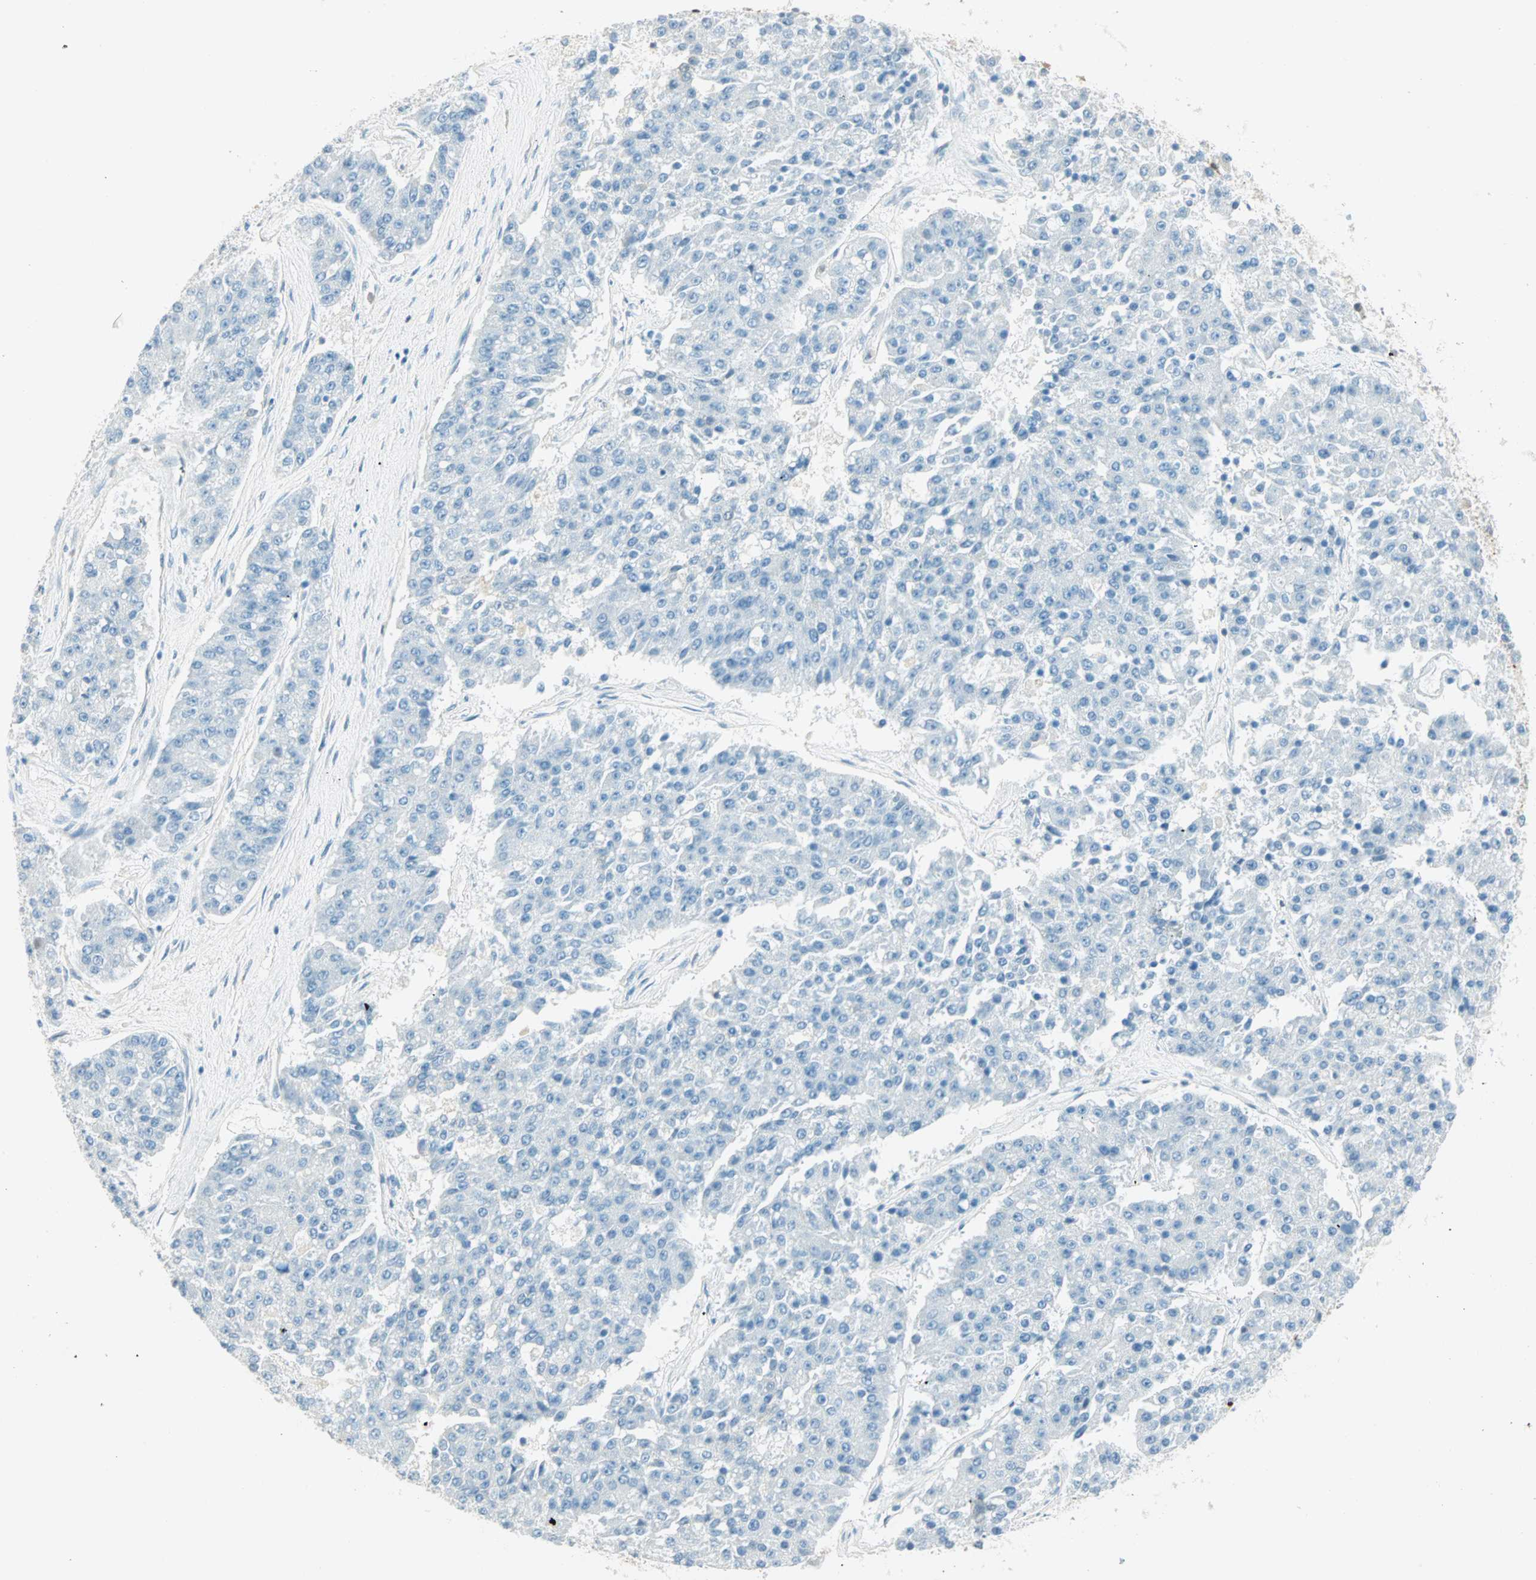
{"staining": {"intensity": "negative", "quantity": "none", "location": "none"}, "tissue": "pancreatic cancer", "cell_type": "Tumor cells", "image_type": "cancer", "snomed": [{"axis": "morphology", "description": "Adenocarcinoma, NOS"}, {"axis": "topography", "description": "Pancreas"}], "caption": "Human adenocarcinoma (pancreatic) stained for a protein using IHC displays no expression in tumor cells.", "gene": "S100A1", "patient": {"sex": "male", "age": 50}}